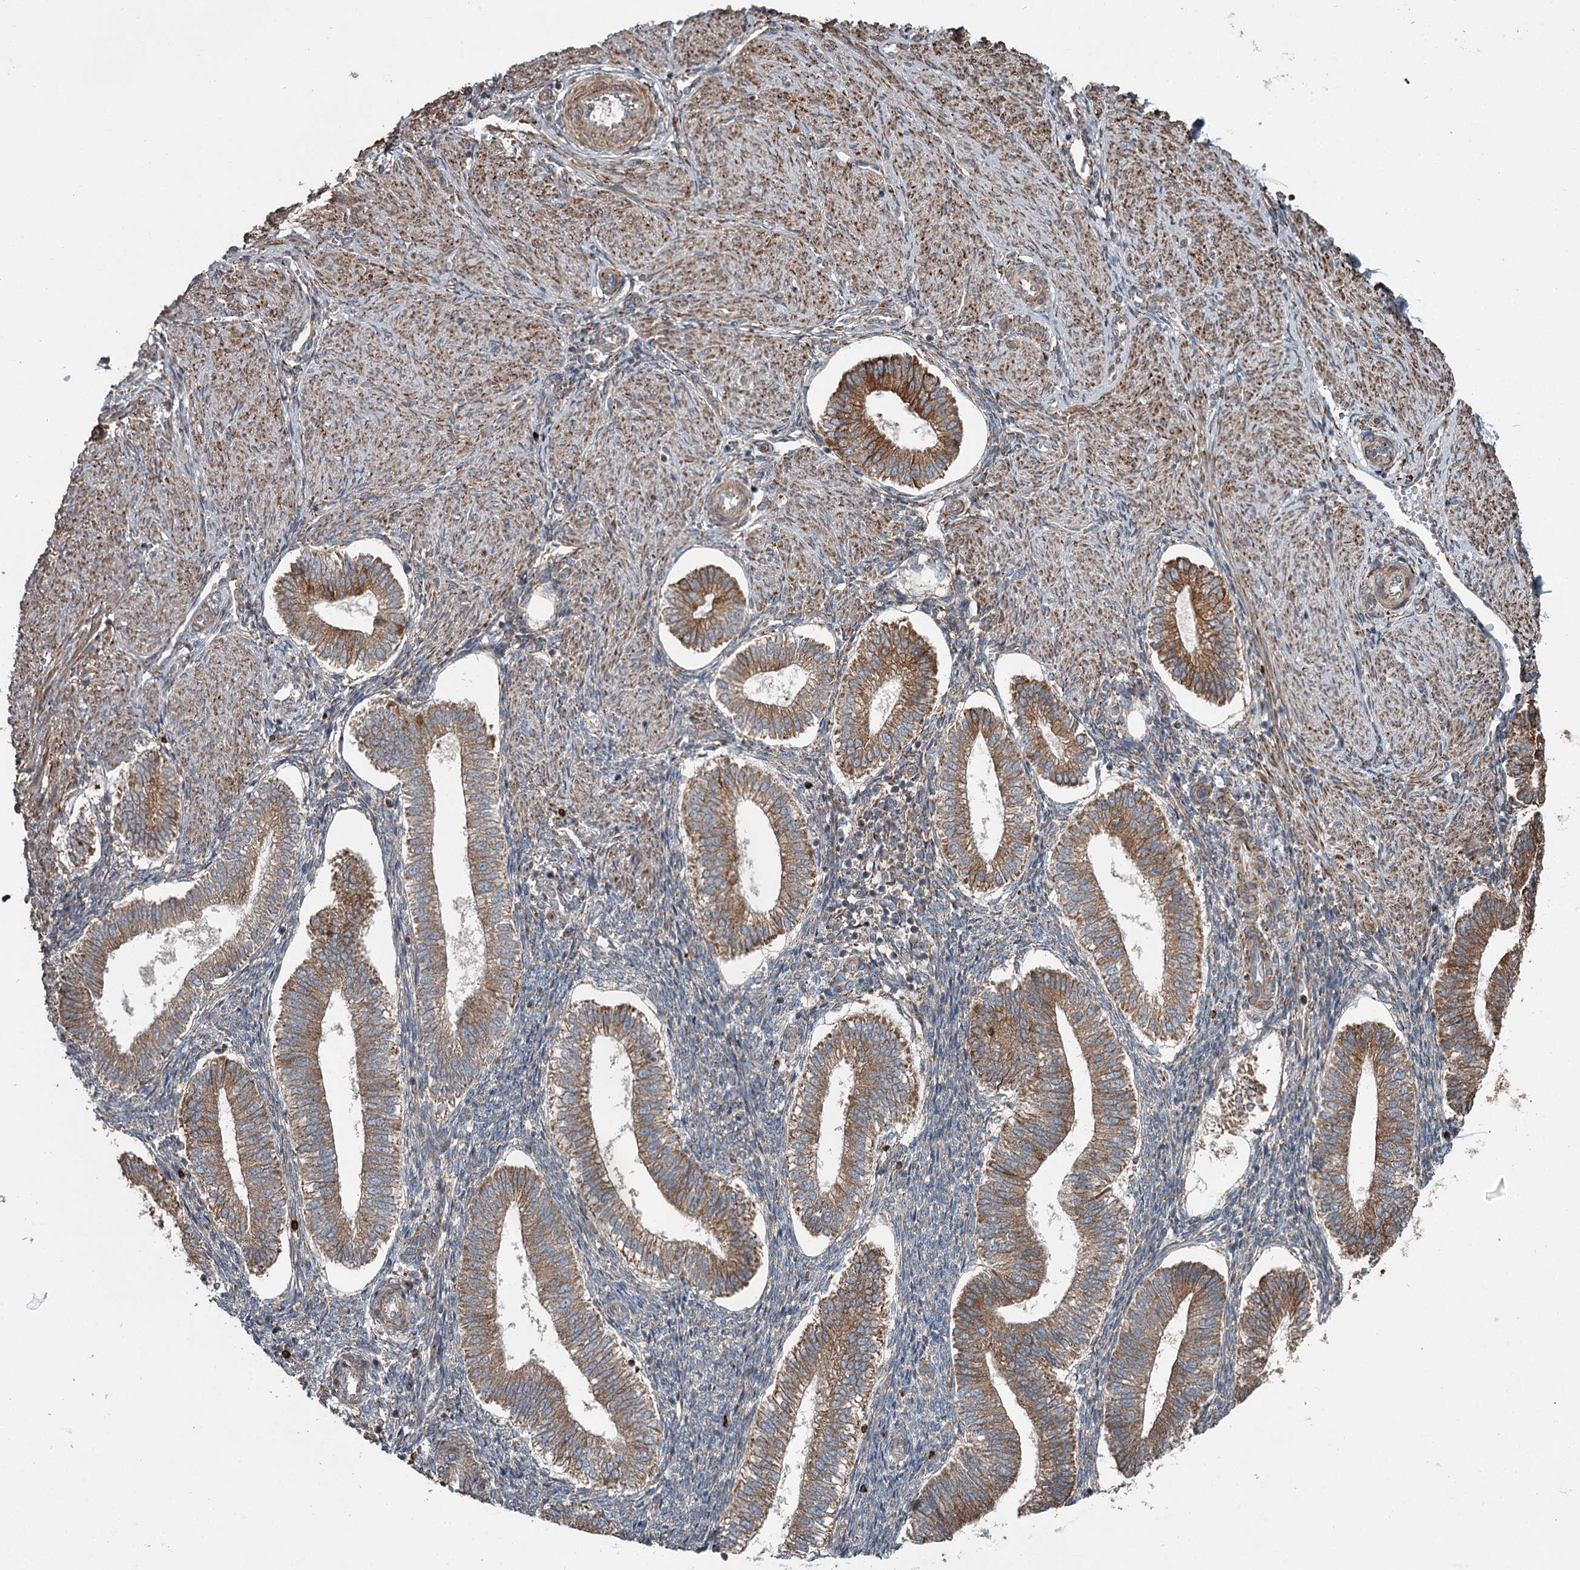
{"staining": {"intensity": "moderate", "quantity": ">75%", "location": "cytoplasmic/membranous"}, "tissue": "endometrium", "cell_type": "Cells in endometrial stroma", "image_type": "normal", "snomed": [{"axis": "morphology", "description": "Normal tissue, NOS"}, {"axis": "topography", "description": "Endometrium"}], "caption": "Cells in endometrial stroma show moderate cytoplasmic/membranous positivity in about >75% of cells in normal endometrium.", "gene": "RASSF8", "patient": {"sex": "female", "age": 25}}